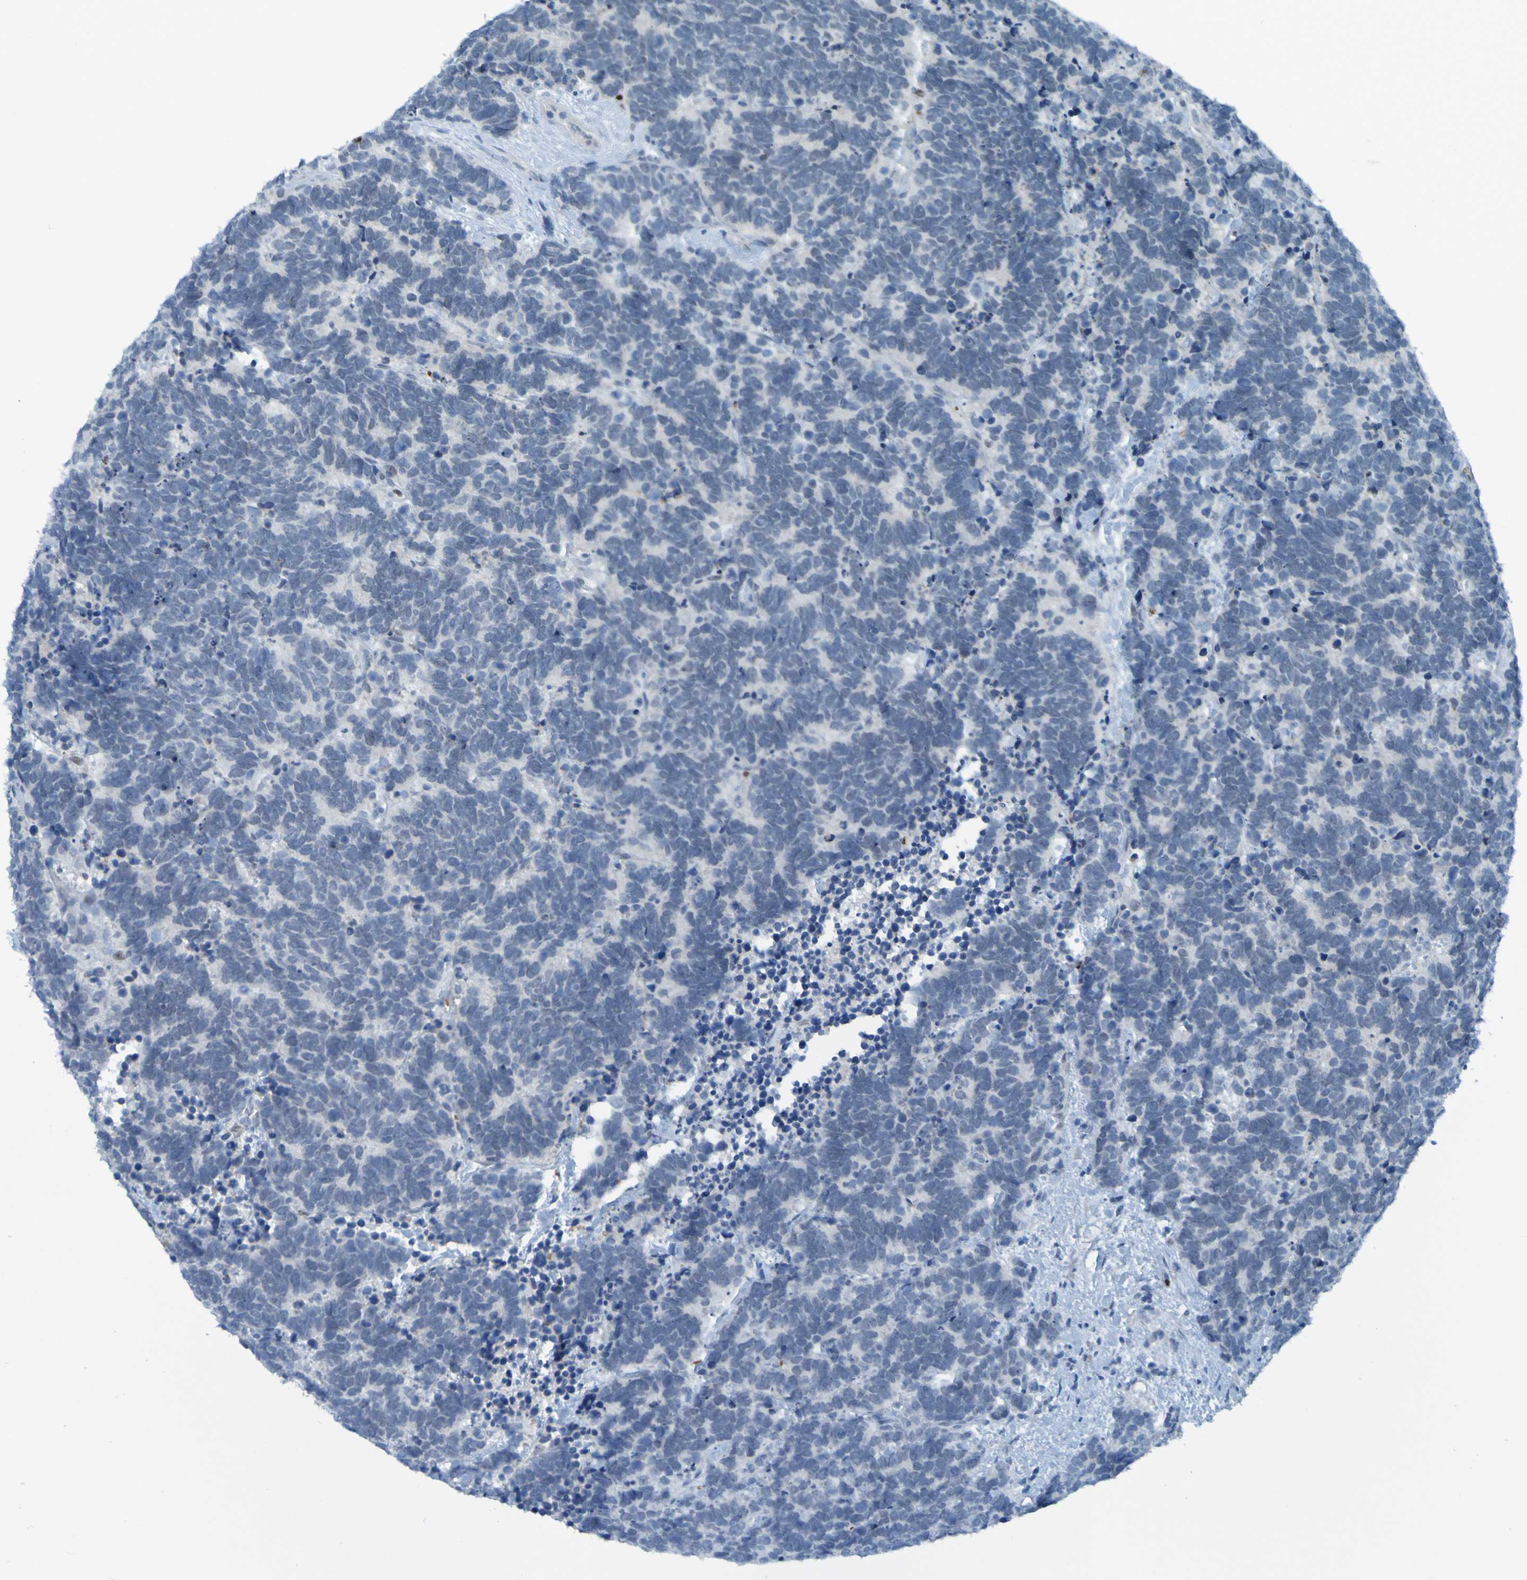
{"staining": {"intensity": "negative", "quantity": "none", "location": "none"}, "tissue": "carcinoid", "cell_type": "Tumor cells", "image_type": "cancer", "snomed": [{"axis": "morphology", "description": "Carcinoma, NOS"}, {"axis": "morphology", "description": "Carcinoid, malignant, NOS"}, {"axis": "topography", "description": "Urinary bladder"}], "caption": "Histopathology image shows no significant protein staining in tumor cells of carcinoid.", "gene": "USP36", "patient": {"sex": "male", "age": 57}}